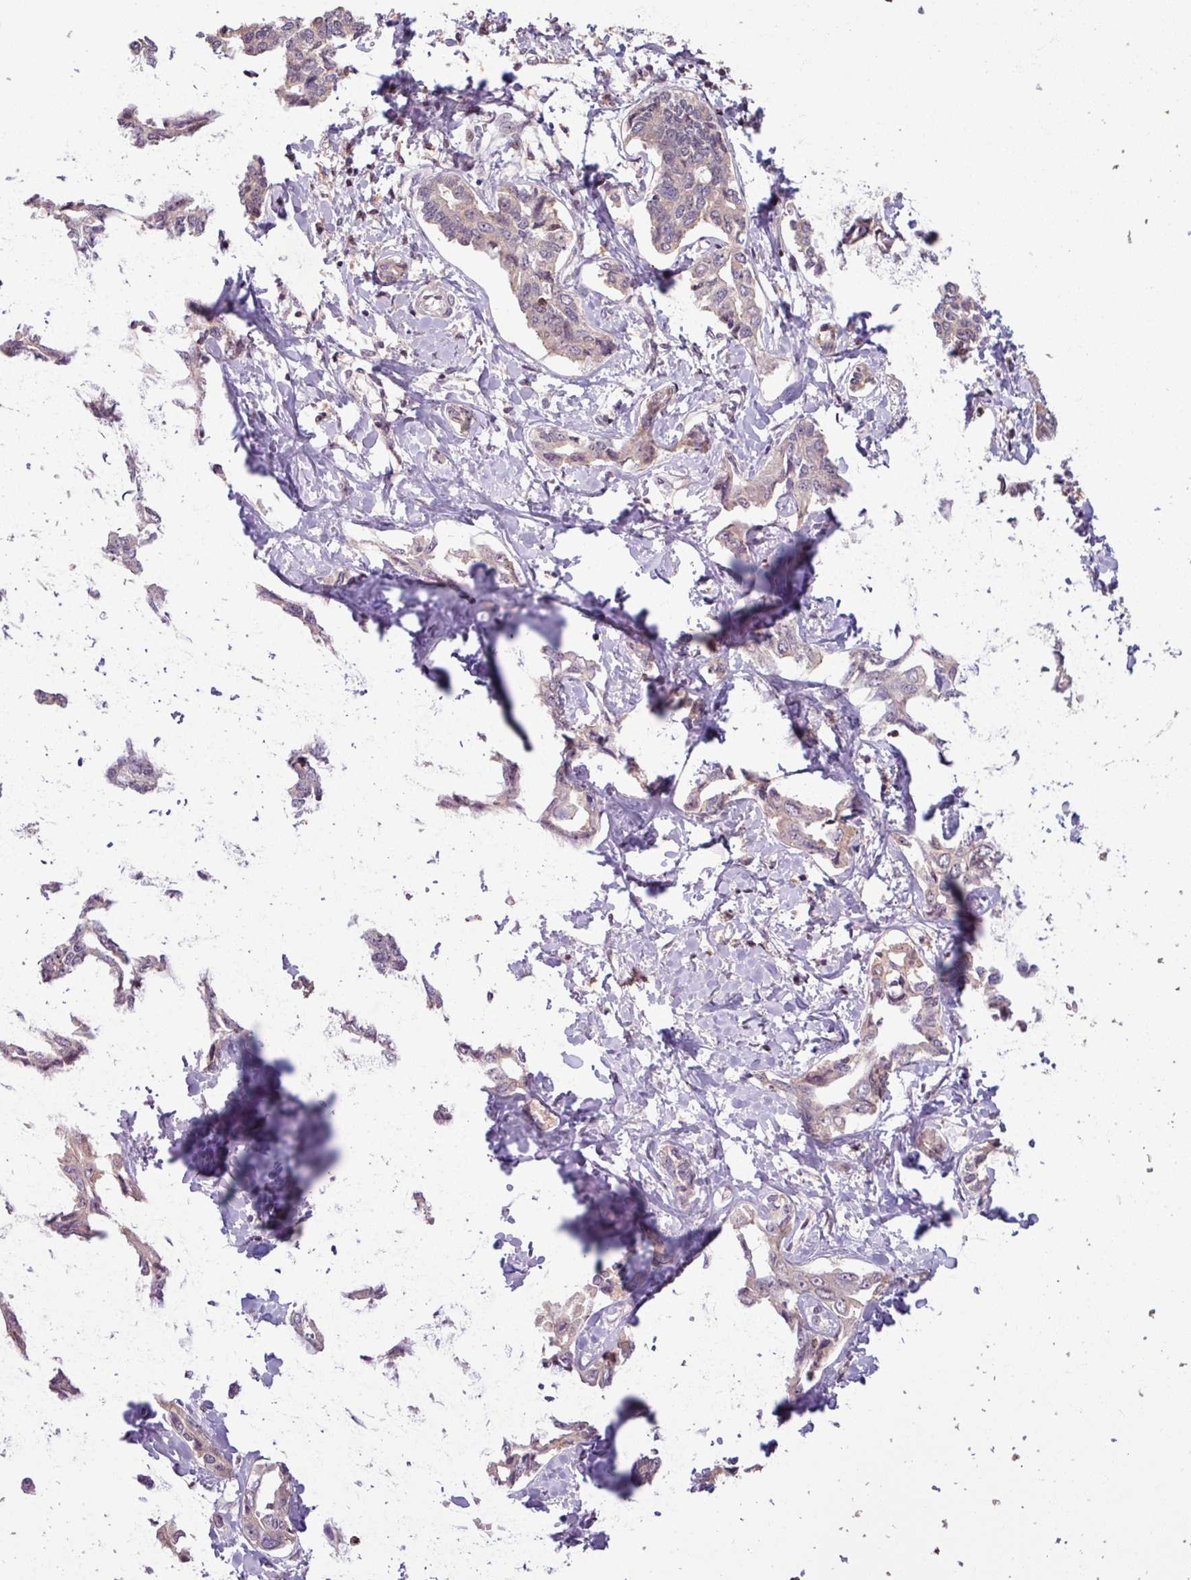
{"staining": {"intensity": "weak", "quantity": "<25%", "location": "cytoplasmic/membranous"}, "tissue": "liver cancer", "cell_type": "Tumor cells", "image_type": "cancer", "snomed": [{"axis": "morphology", "description": "Cholangiocarcinoma"}, {"axis": "topography", "description": "Liver"}], "caption": "This is a photomicrograph of immunohistochemistry staining of liver cholangiocarcinoma, which shows no positivity in tumor cells.", "gene": "OR6B1", "patient": {"sex": "male", "age": 59}}